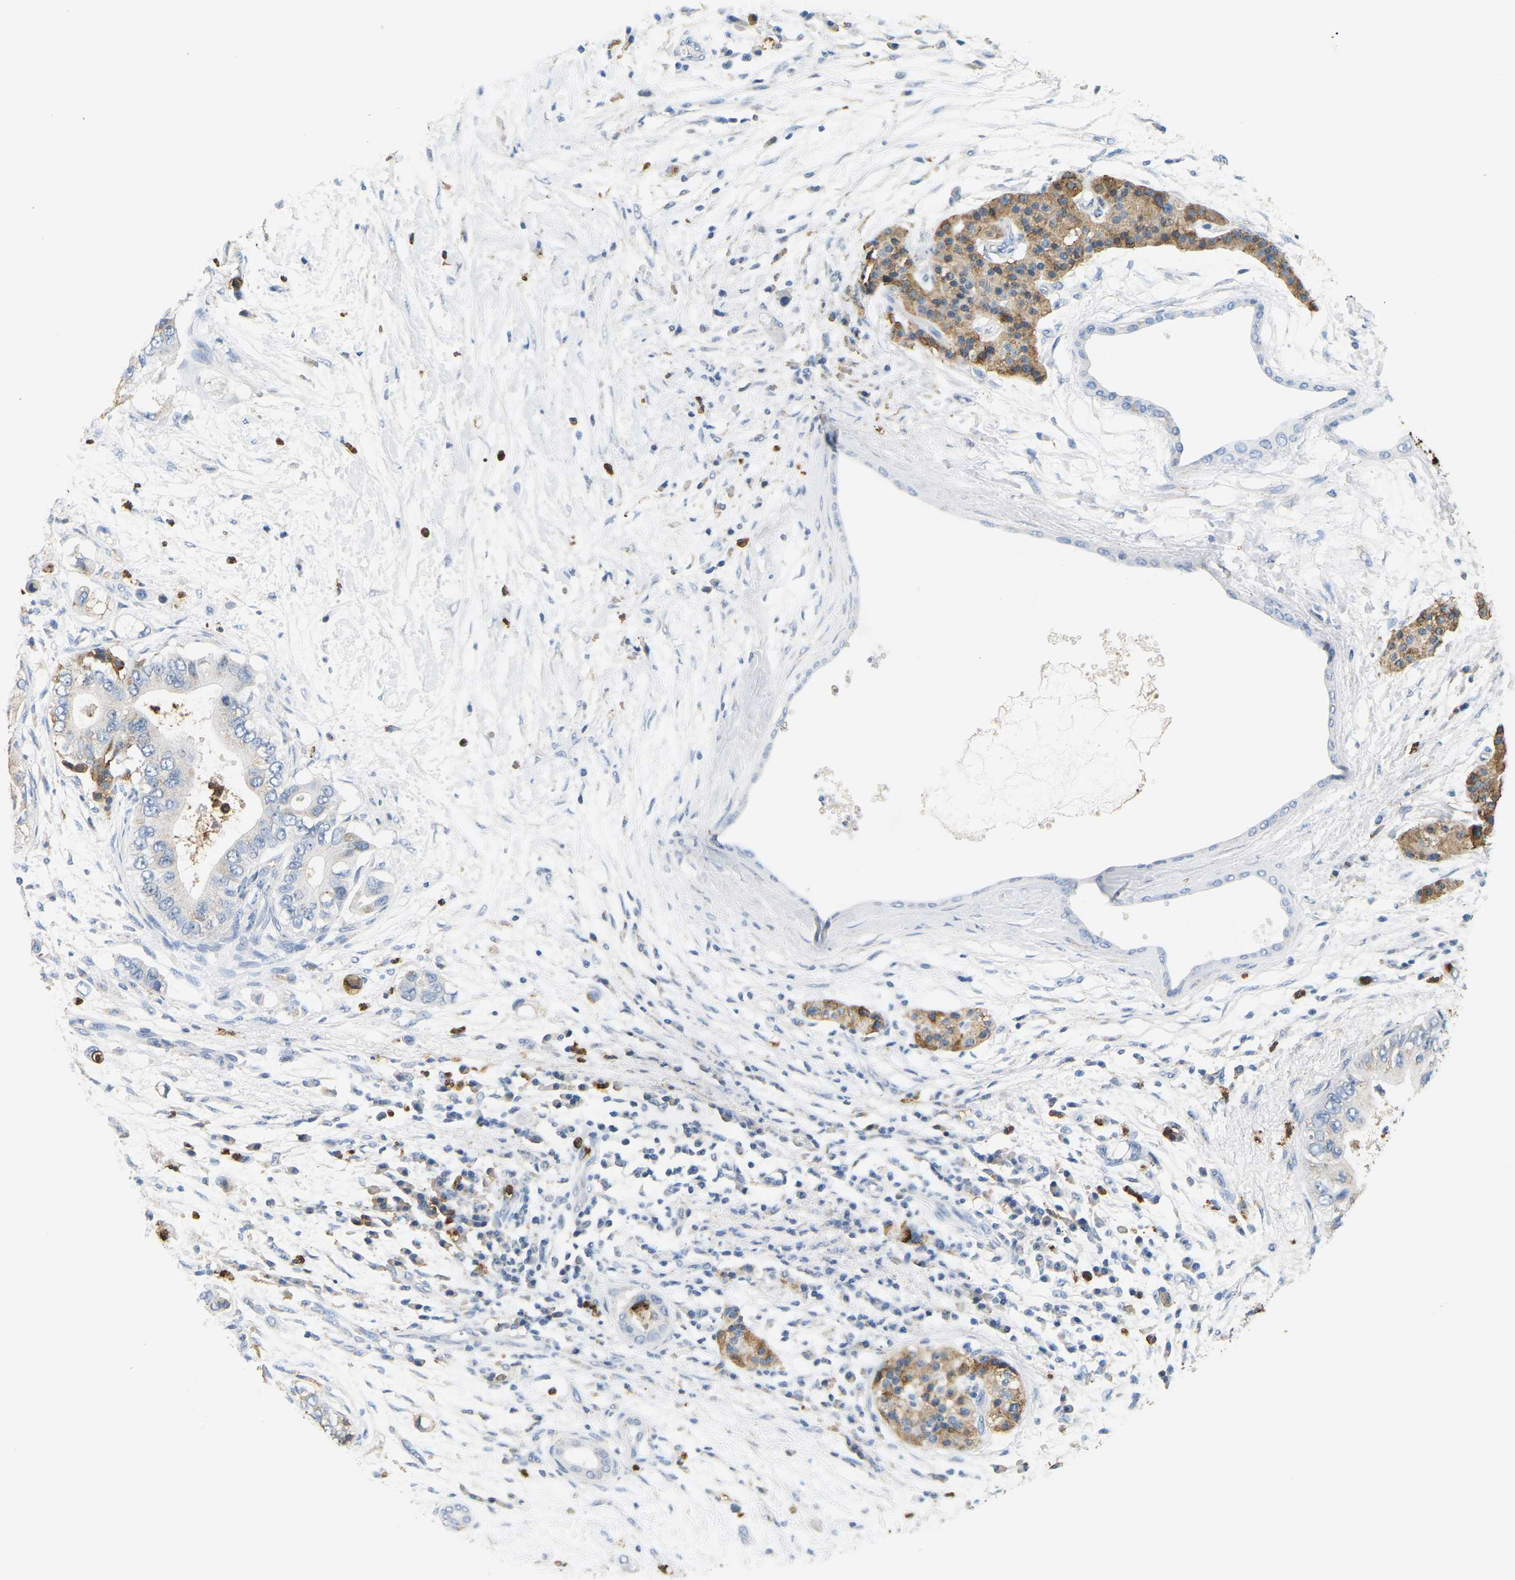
{"staining": {"intensity": "negative", "quantity": "none", "location": "none"}, "tissue": "pancreatic cancer", "cell_type": "Tumor cells", "image_type": "cancer", "snomed": [{"axis": "morphology", "description": "Adenocarcinoma, NOS"}, {"axis": "topography", "description": "Pancreas"}], "caption": "Immunohistochemical staining of human pancreatic cancer exhibits no significant expression in tumor cells.", "gene": "ADM", "patient": {"sex": "male", "age": 77}}